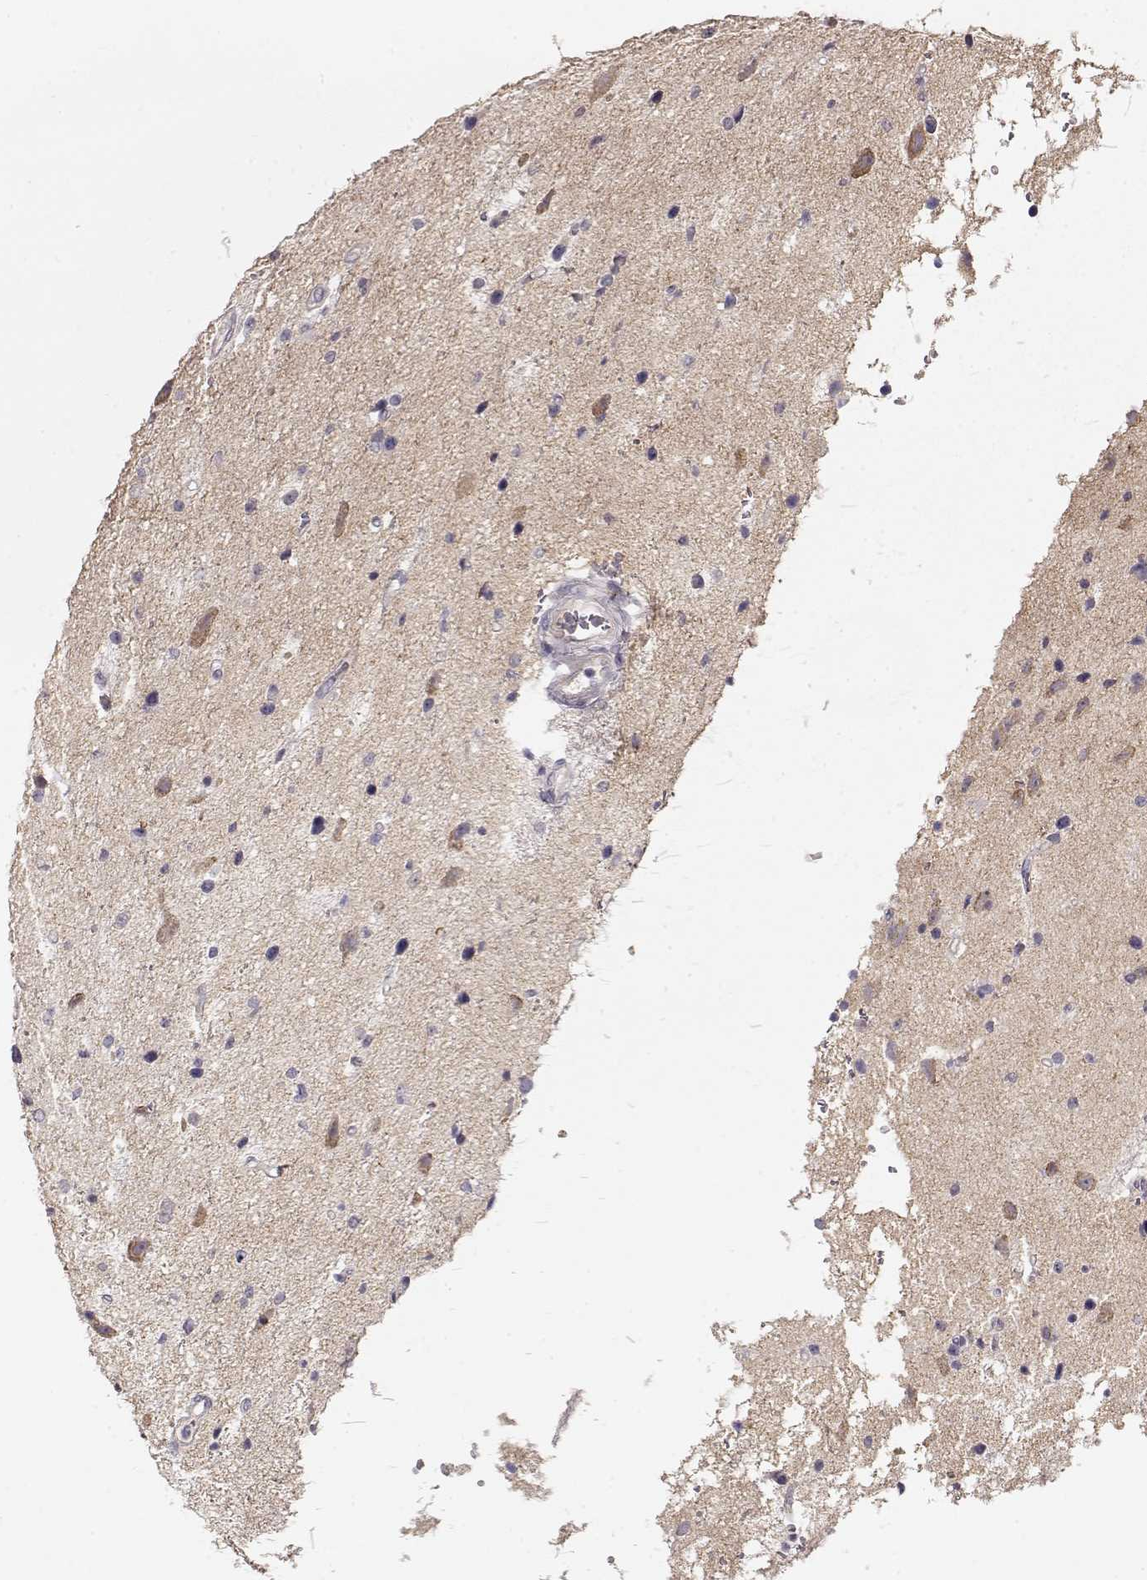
{"staining": {"intensity": "negative", "quantity": "none", "location": "none"}, "tissue": "glioma", "cell_type": "Tumor cells", "image_type": "cancer", "snomed": [{"axis": "morphology", "description": "Glioma, malignant, Low grade"}, {"axis": "topography", "description": "Brain"}], "caption": "A histopathology image of human glioma is negative for staining in tumor cells. Brightfield microscopy of immunohistochemistry (IHC) stained with DAB (brown) and hematoxylin (blue), captured at high magnification.", "gene": "ARHGAP8", "patient": {"sex": "female", "age": 32}}